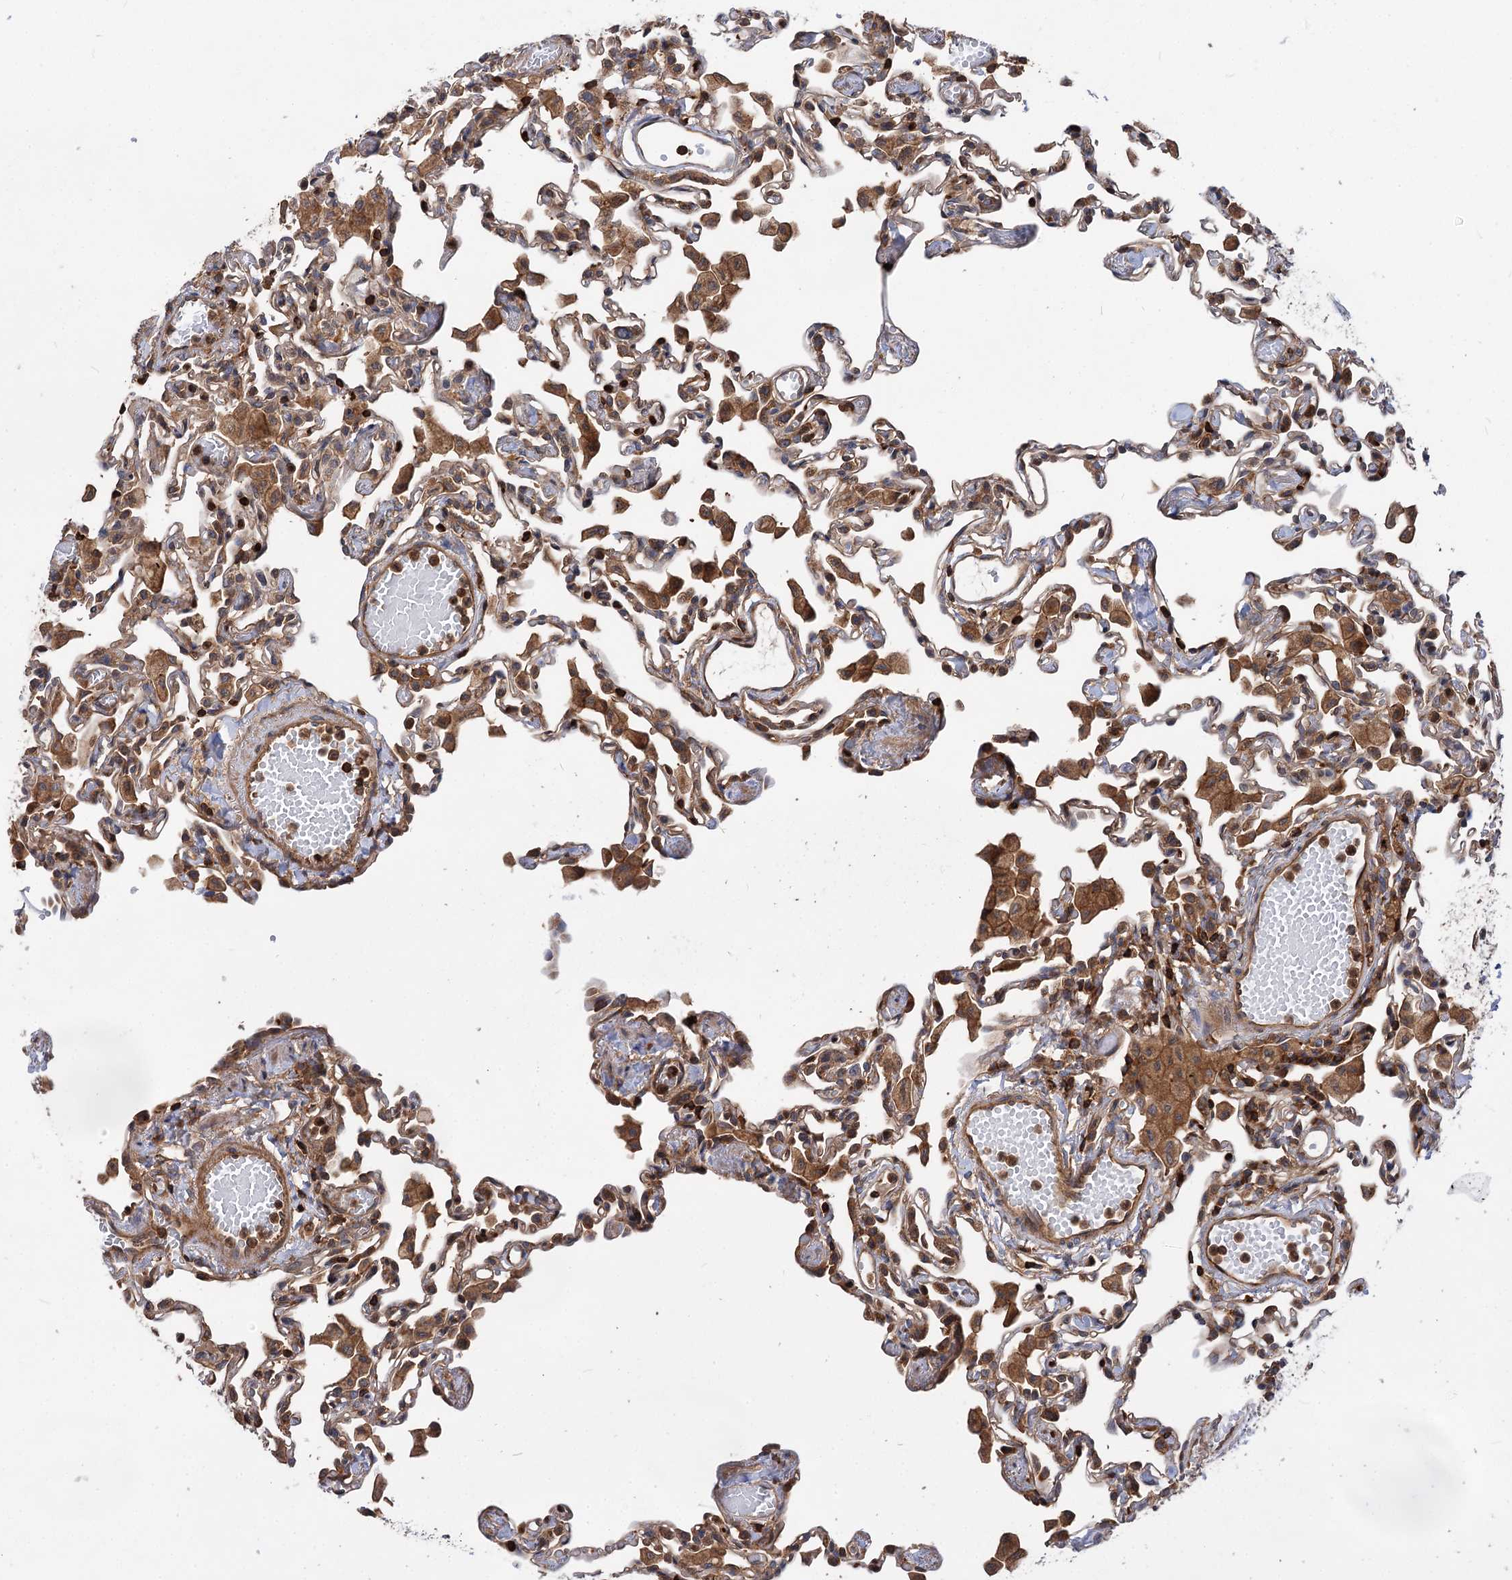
{"staining": {"intensity": "moderate", "quantity": ">75%", "location": "cytoplasmic/membranous"}, "tissue": "lung", "cell_type": "Alveolar cells", "image_type": "normal", "snomed": [{"axis": "morphology", "description": "Normal tissue, NOS"}, {"axis": "topography", "description": "Bronchus"}, {"axis": "topography", "description": "Lung"}], "caption": "Brown immunohistochemical staining in benign lung demonstrates moderate cytoplasmic/membranous positivity in about >75% of alveolar cells. Nuclei are stained in blue.", "gene": "PACS1", "patient": {"sex": "female", "age": 49}}